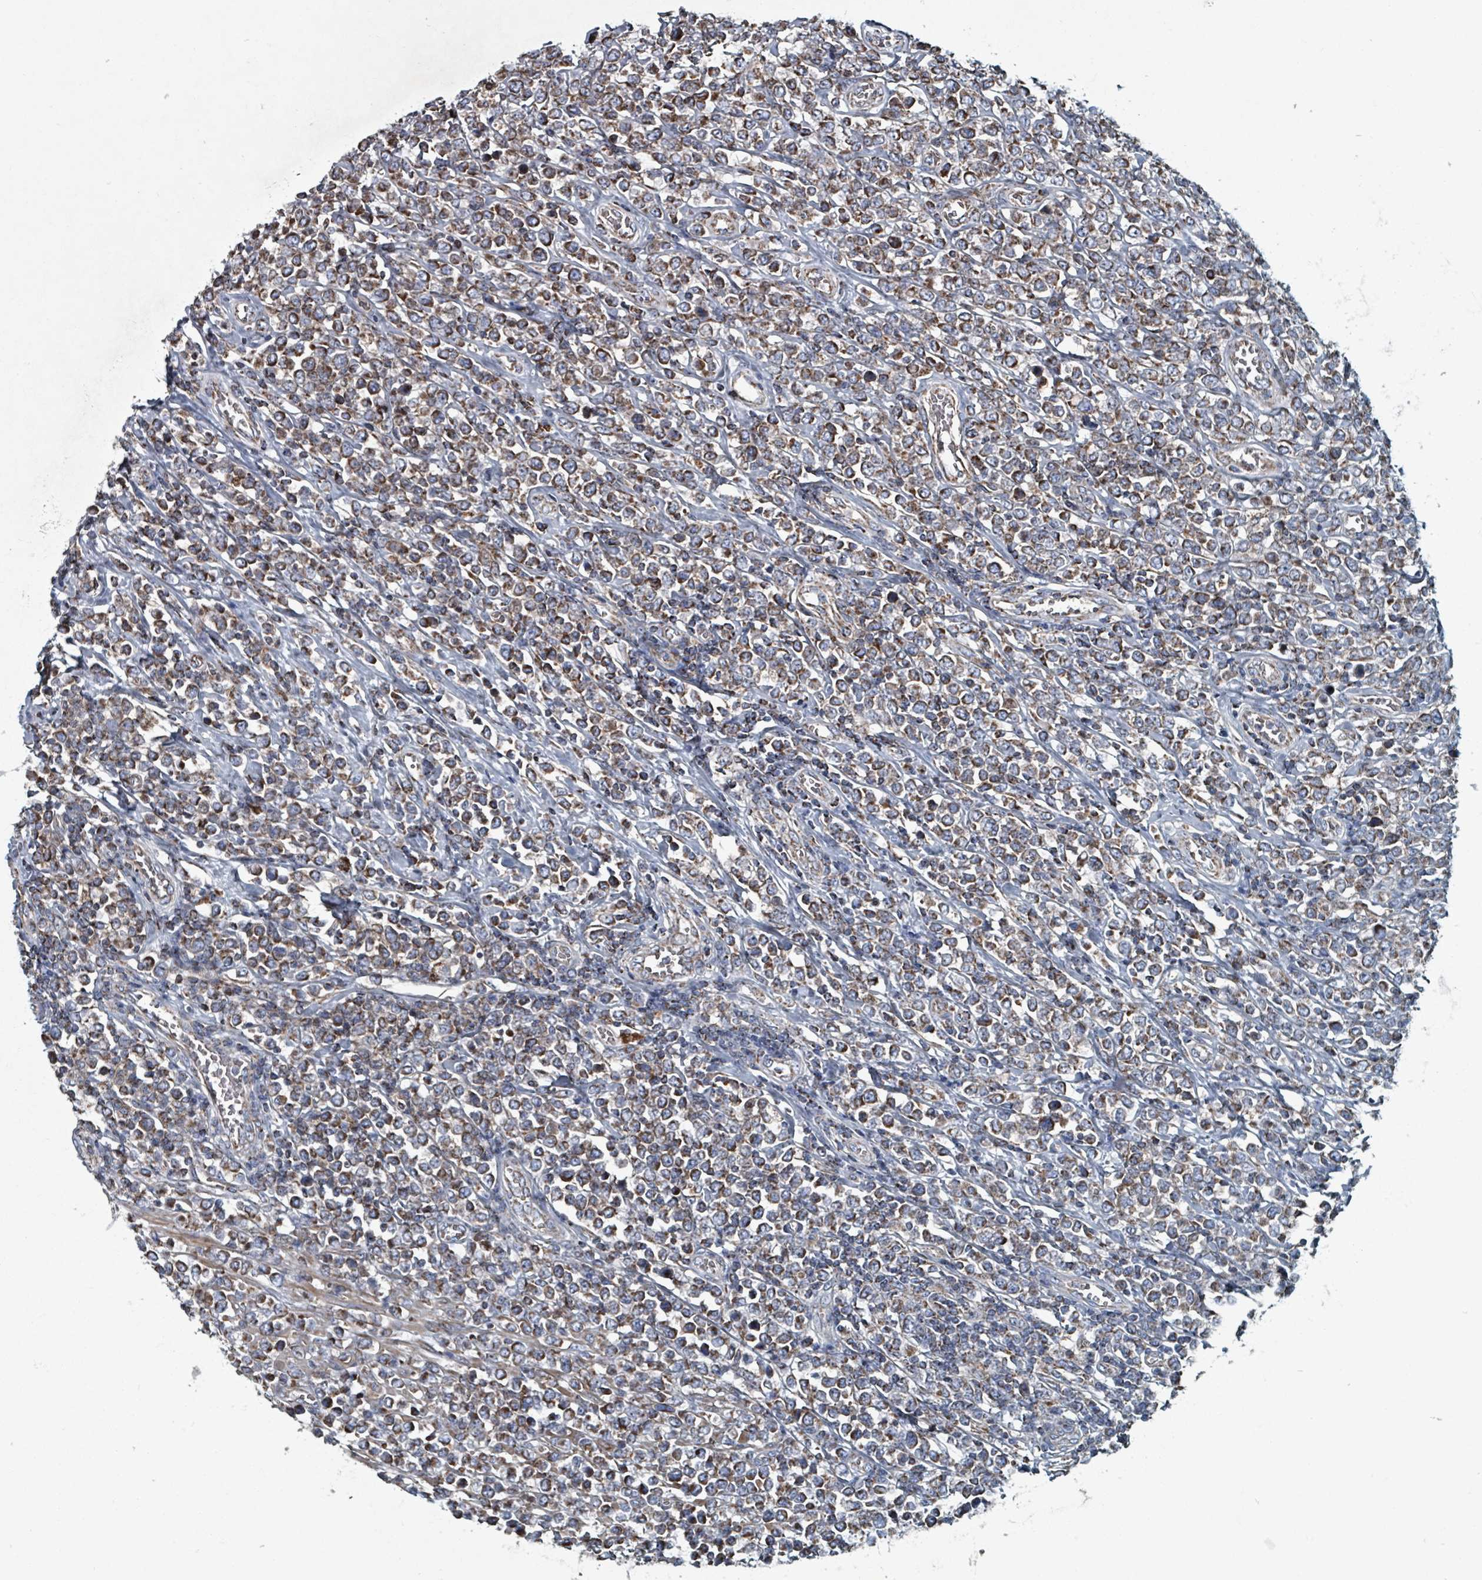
{"staining": {"intensity": "strong", "quantity": ">75%", "location": "cytoplasmic/membranous"}, "tissue": "lymphoma", "cell_type": "Tumor cells", "image_type": "cancer", "snomed": [{"axis": "morphology", "description": "Malignant lymphoma, non-Hodgkin's type, High grade"}, {"axis": "topography", "description": "Soft tissue"}], "caption": "Immunohistochemical staining of lymphoma shows high levels of strong cytoplasmic/membranous protein staining in about >75% of tumor cells. (IHC, brightfield microscopy, high magnification).", "gene": "ABHD18", "patient": {"sex": "female", "age": 56}}